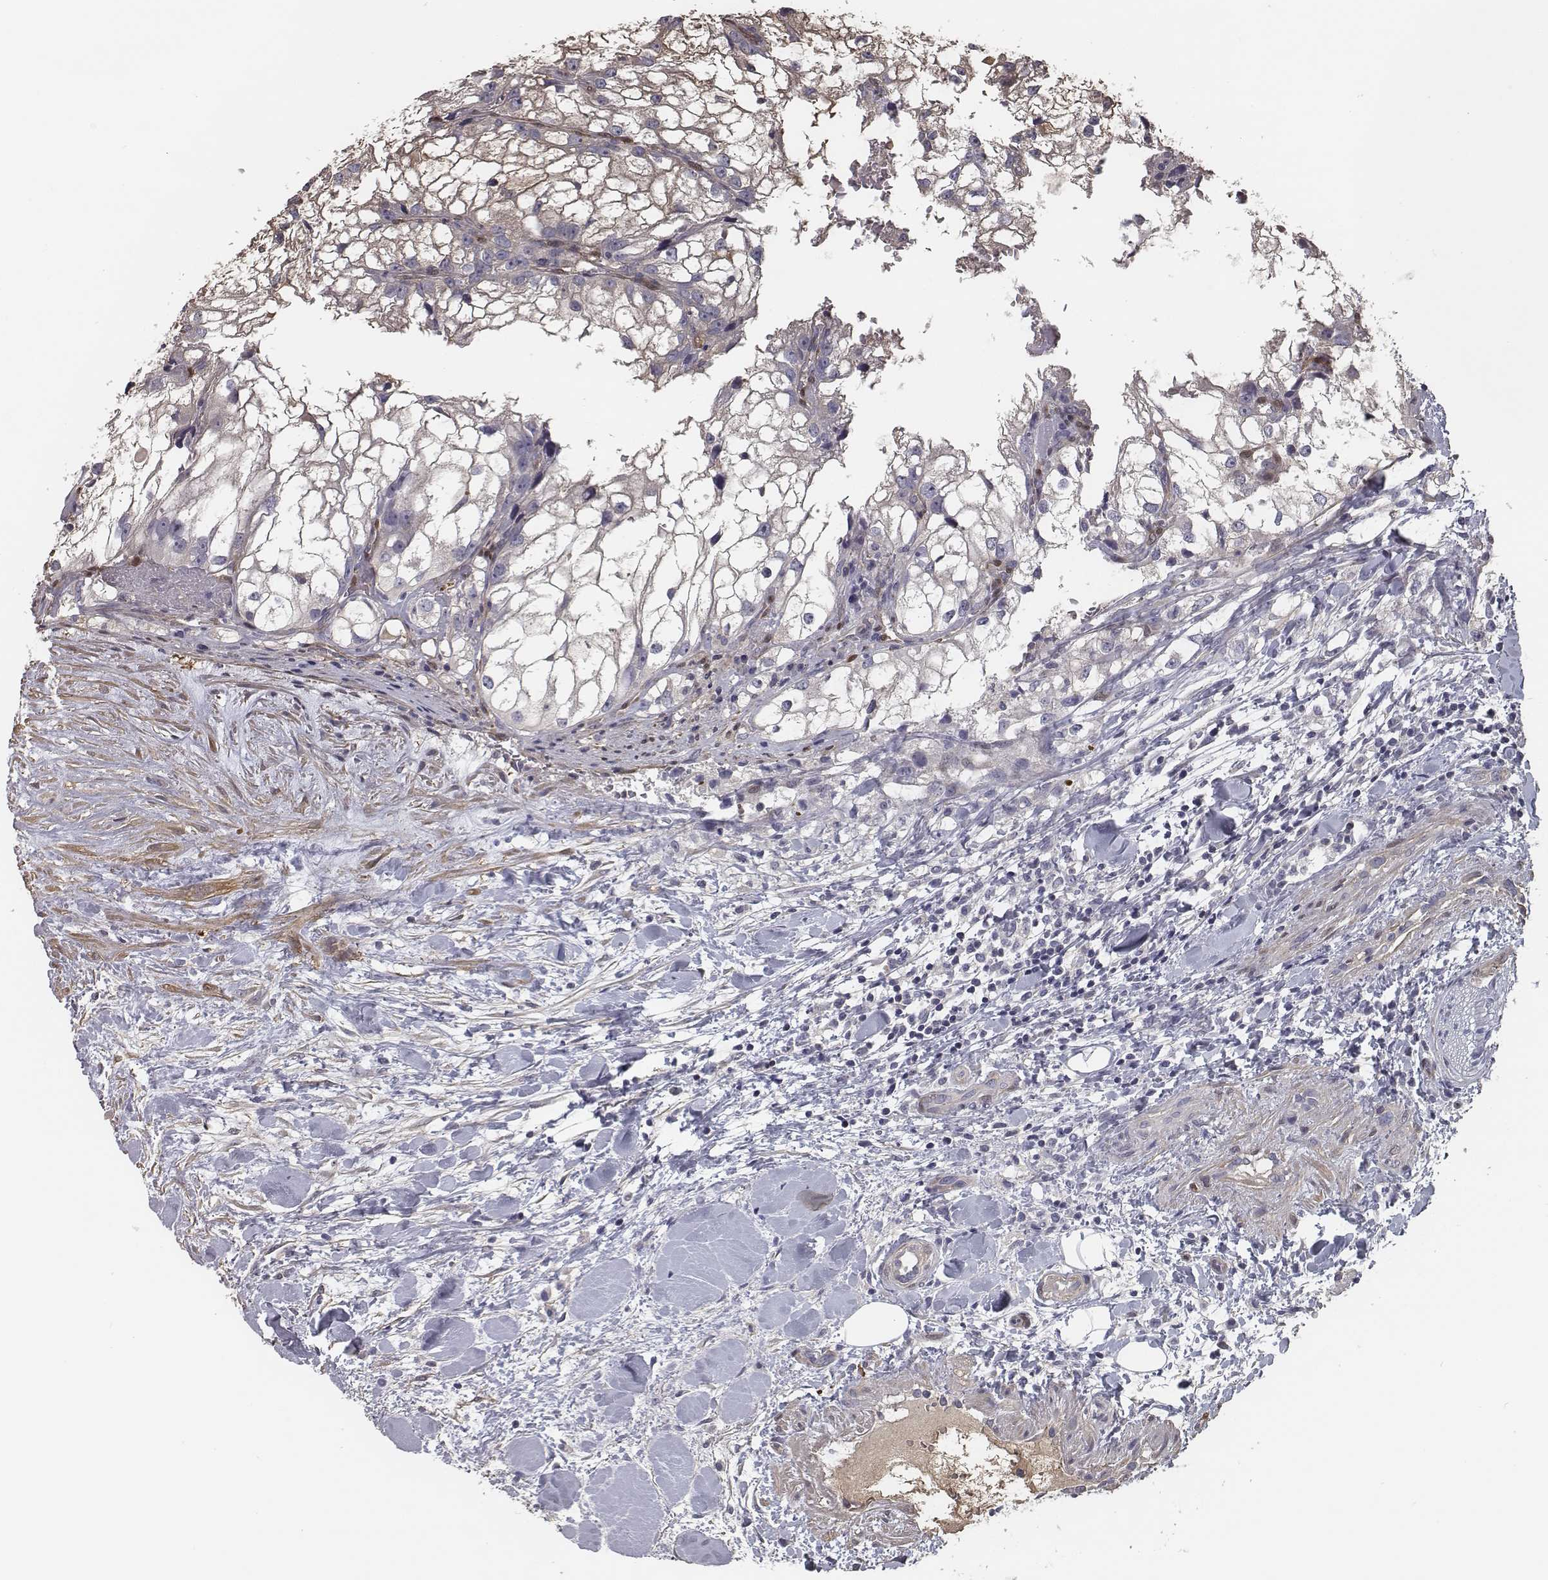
{"staining": {"intensity": "negative", "quantity": "none", "location": "none"}, "tissue": "renal cancer", "cell_type": "Tumor cells", "image_type": "cancer", "snomed": [{"axis": "morphology", "description": "Adenocarcinoma, NOS"}, {"axis": "topography", "description": "Kidney"}], "caption": "Immunohistochemistry histopathology image of neoplastic tissue: renal cancer (adenocarcinoma) stained with DAB (3,3'-diaminobenzidine) shows no significant protein staining in tumor cells.", "gene": "ISYNA1", "patient": {"sex": "male", "age": 59}}